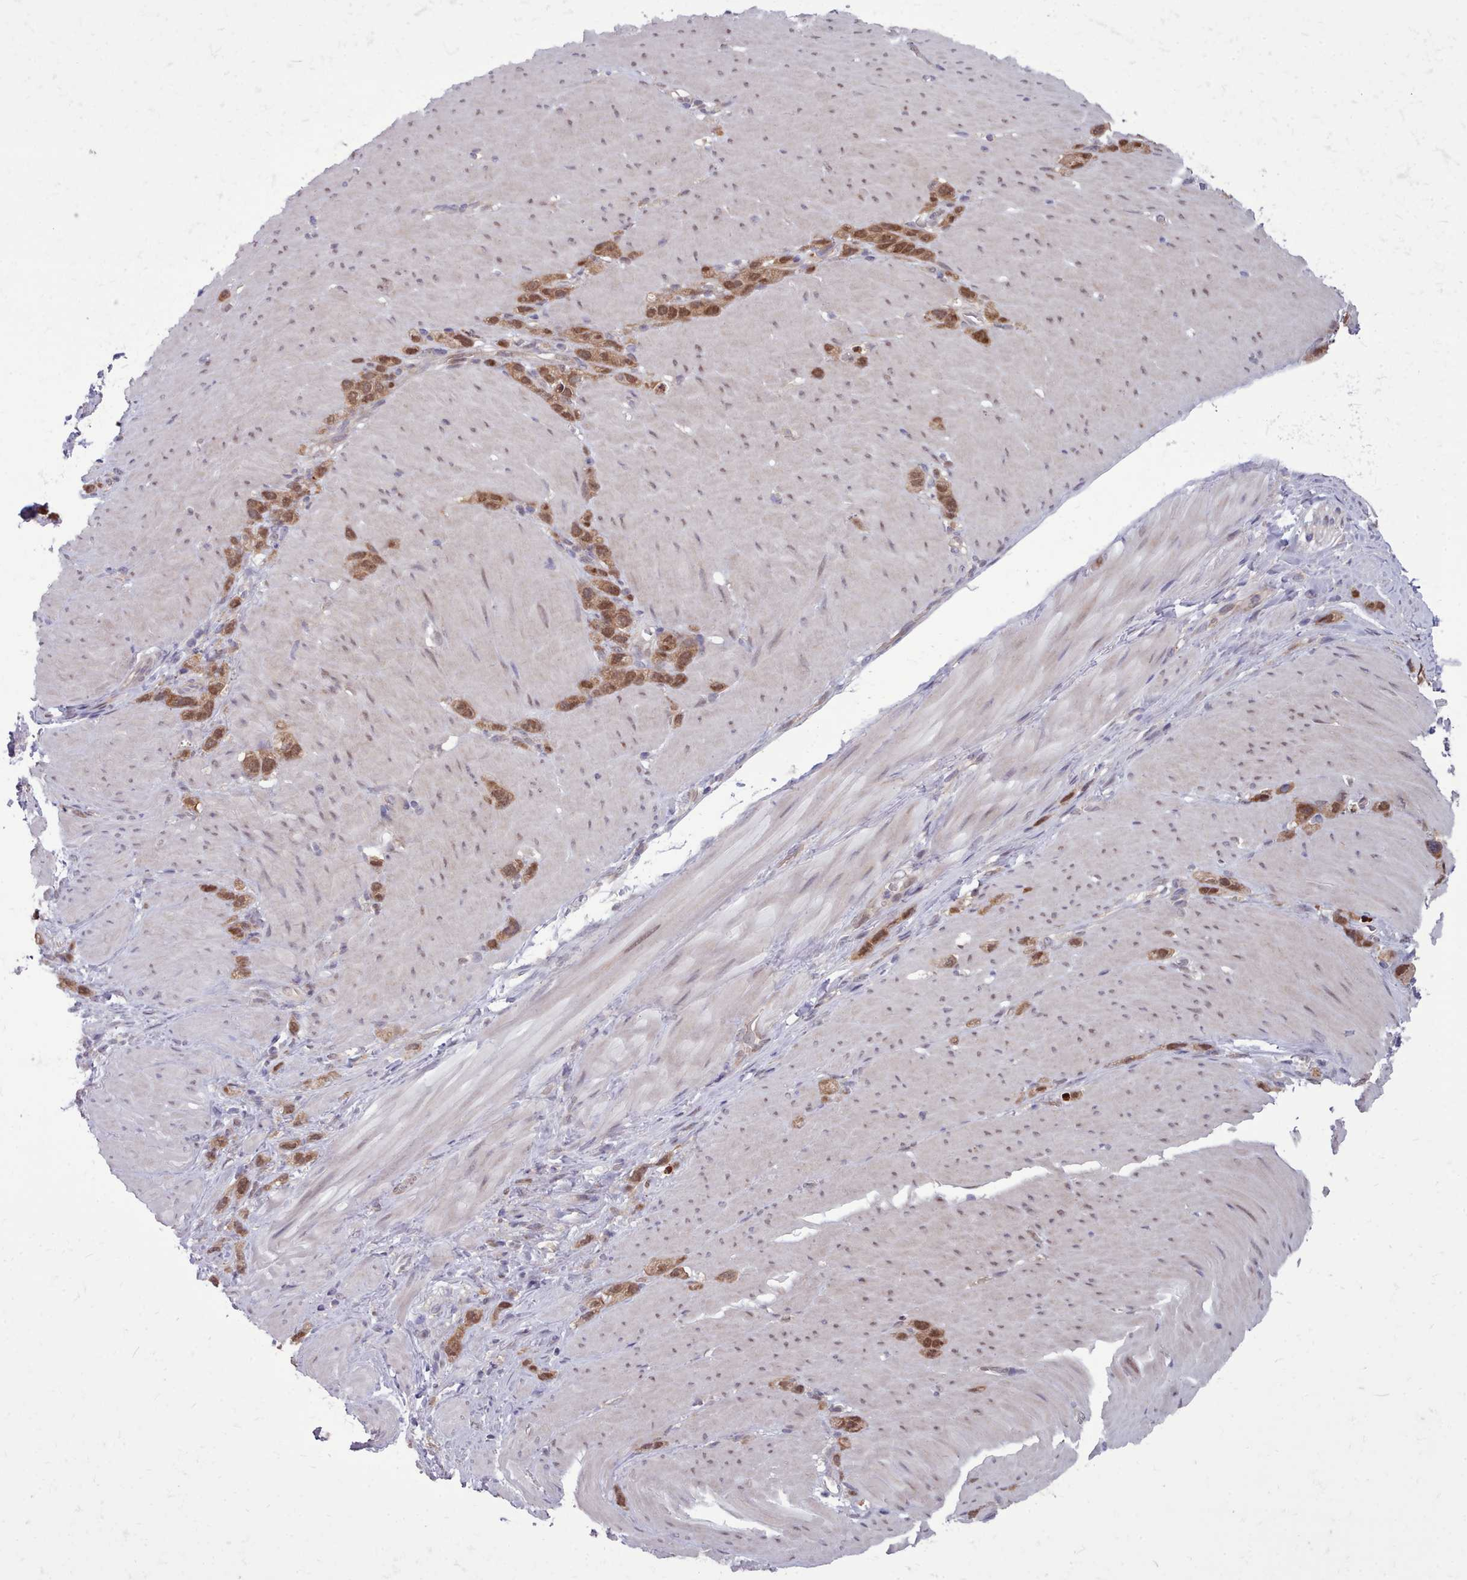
{"staining": {"intensity": "moderate", "quantity": ">75%", "location": "cytoplasmic/membranous,nuclear"}, "tissue": "stomach cancer", "cell_type": "Tumor cells", "image_type": "cancer", "snomed": [{"axis": "morphology", "description": "Adenocarcinoma, NOS"}, {"axis": "topography", "description": "Stomach"}], "caption": "Stomach adenocarcinoma was stained to show a protein in brown. There is medium levels of moderate cytoplasmic/membranous and nuclear positivity in about >75% of tumor cells.", "gene": "AHCY", "patient": {"sex": "female", "age": 65}}